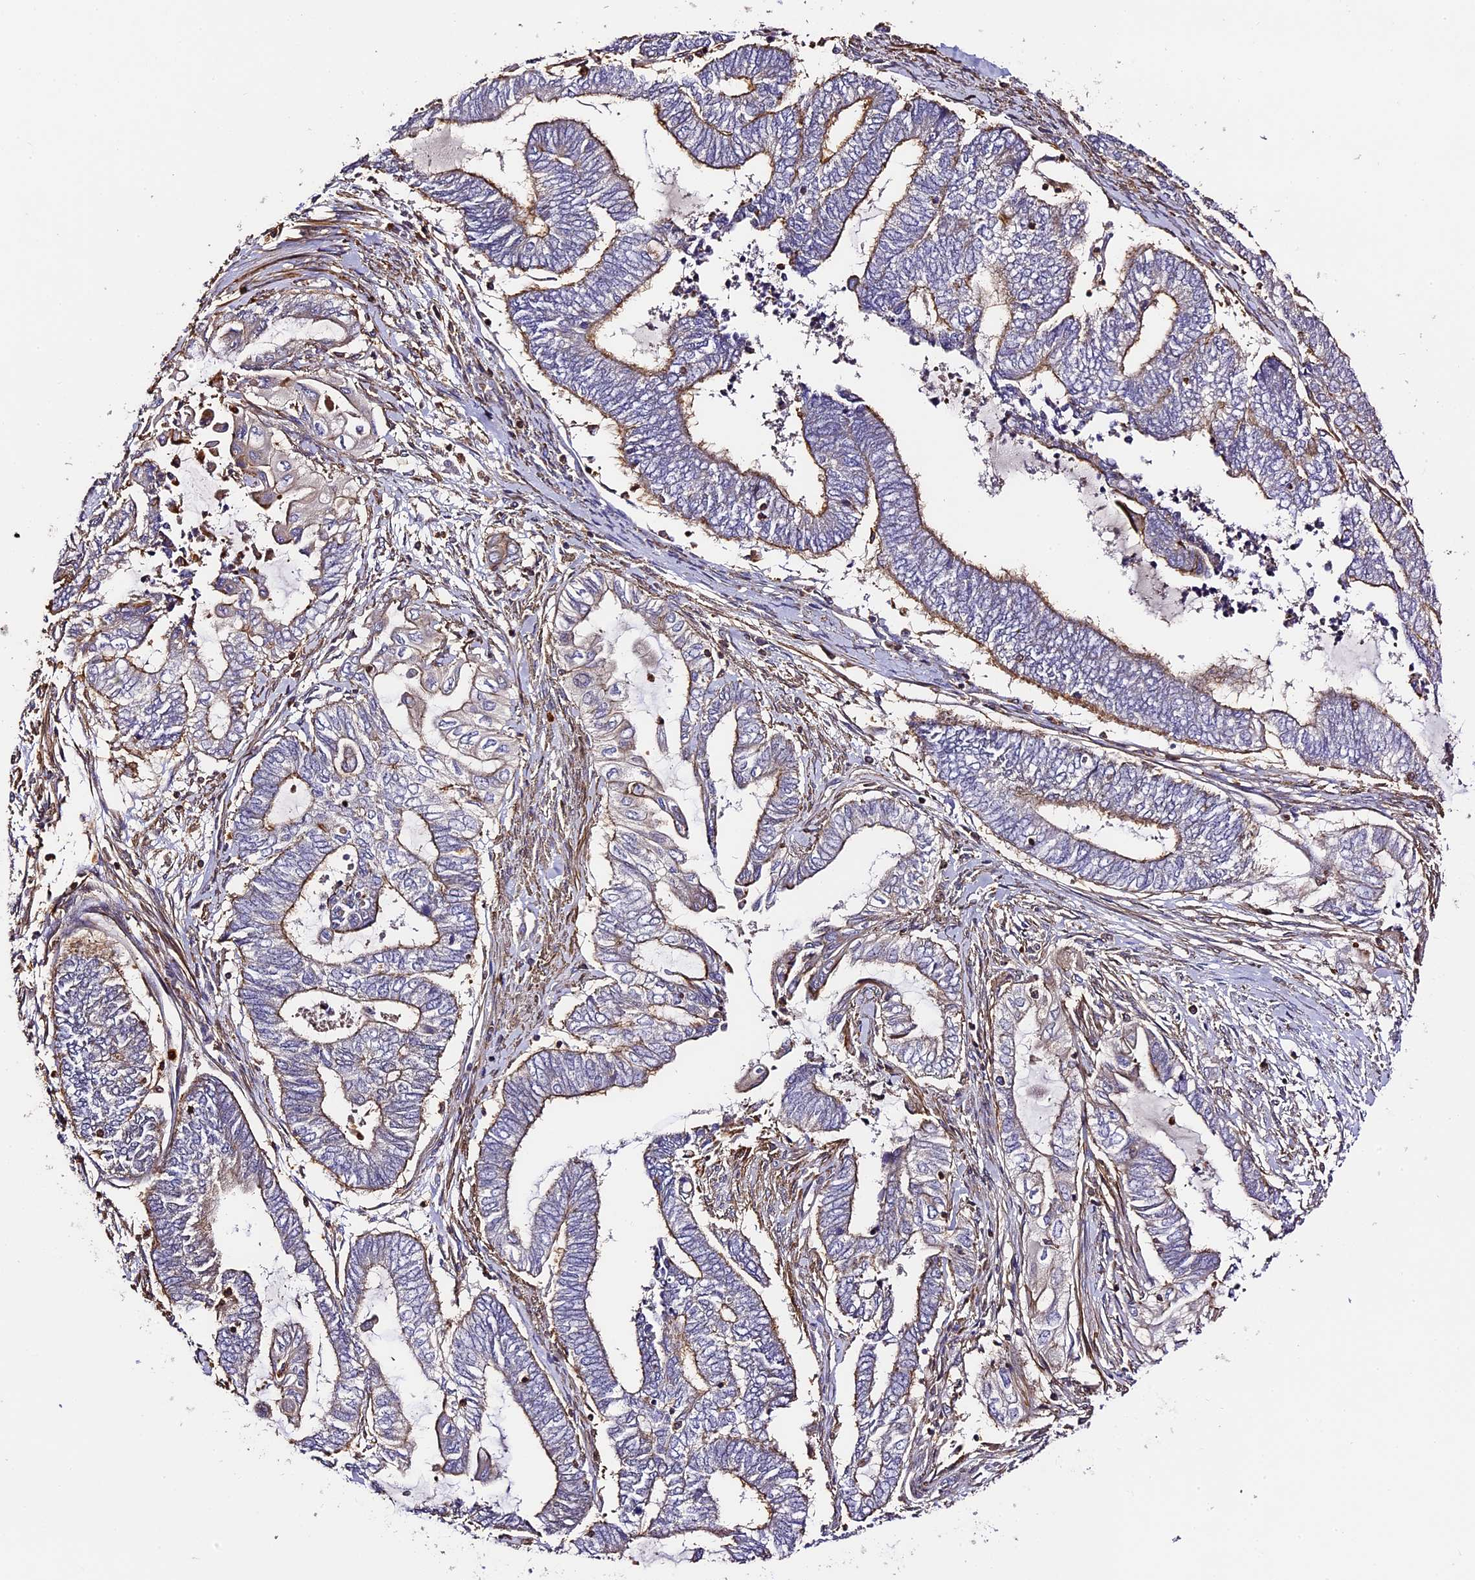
{"staining": {"intensity": "moderate", "quantity": "<25%", "location": "cytoplasmic/membranous"}, "tissue": "endometrial cancer", "cell_type": "Tumor cells", "image_type": "cancer", "snomed": [{"axis": "morphology", "description": "Adenocarcinoma, NOS"}, {"axis": "topography", "description": "Uterus"}, {"axis": "topography", "description": "Endometrium"}], "caption": "Tumor cells demonstrate low levels of moderate cytoplasmic/membranous positivity in about <25% of cells in adenocarcinoma (endometrial).", "gene": "RAPSN", "patient": {"sex": "female", "age": 70}}